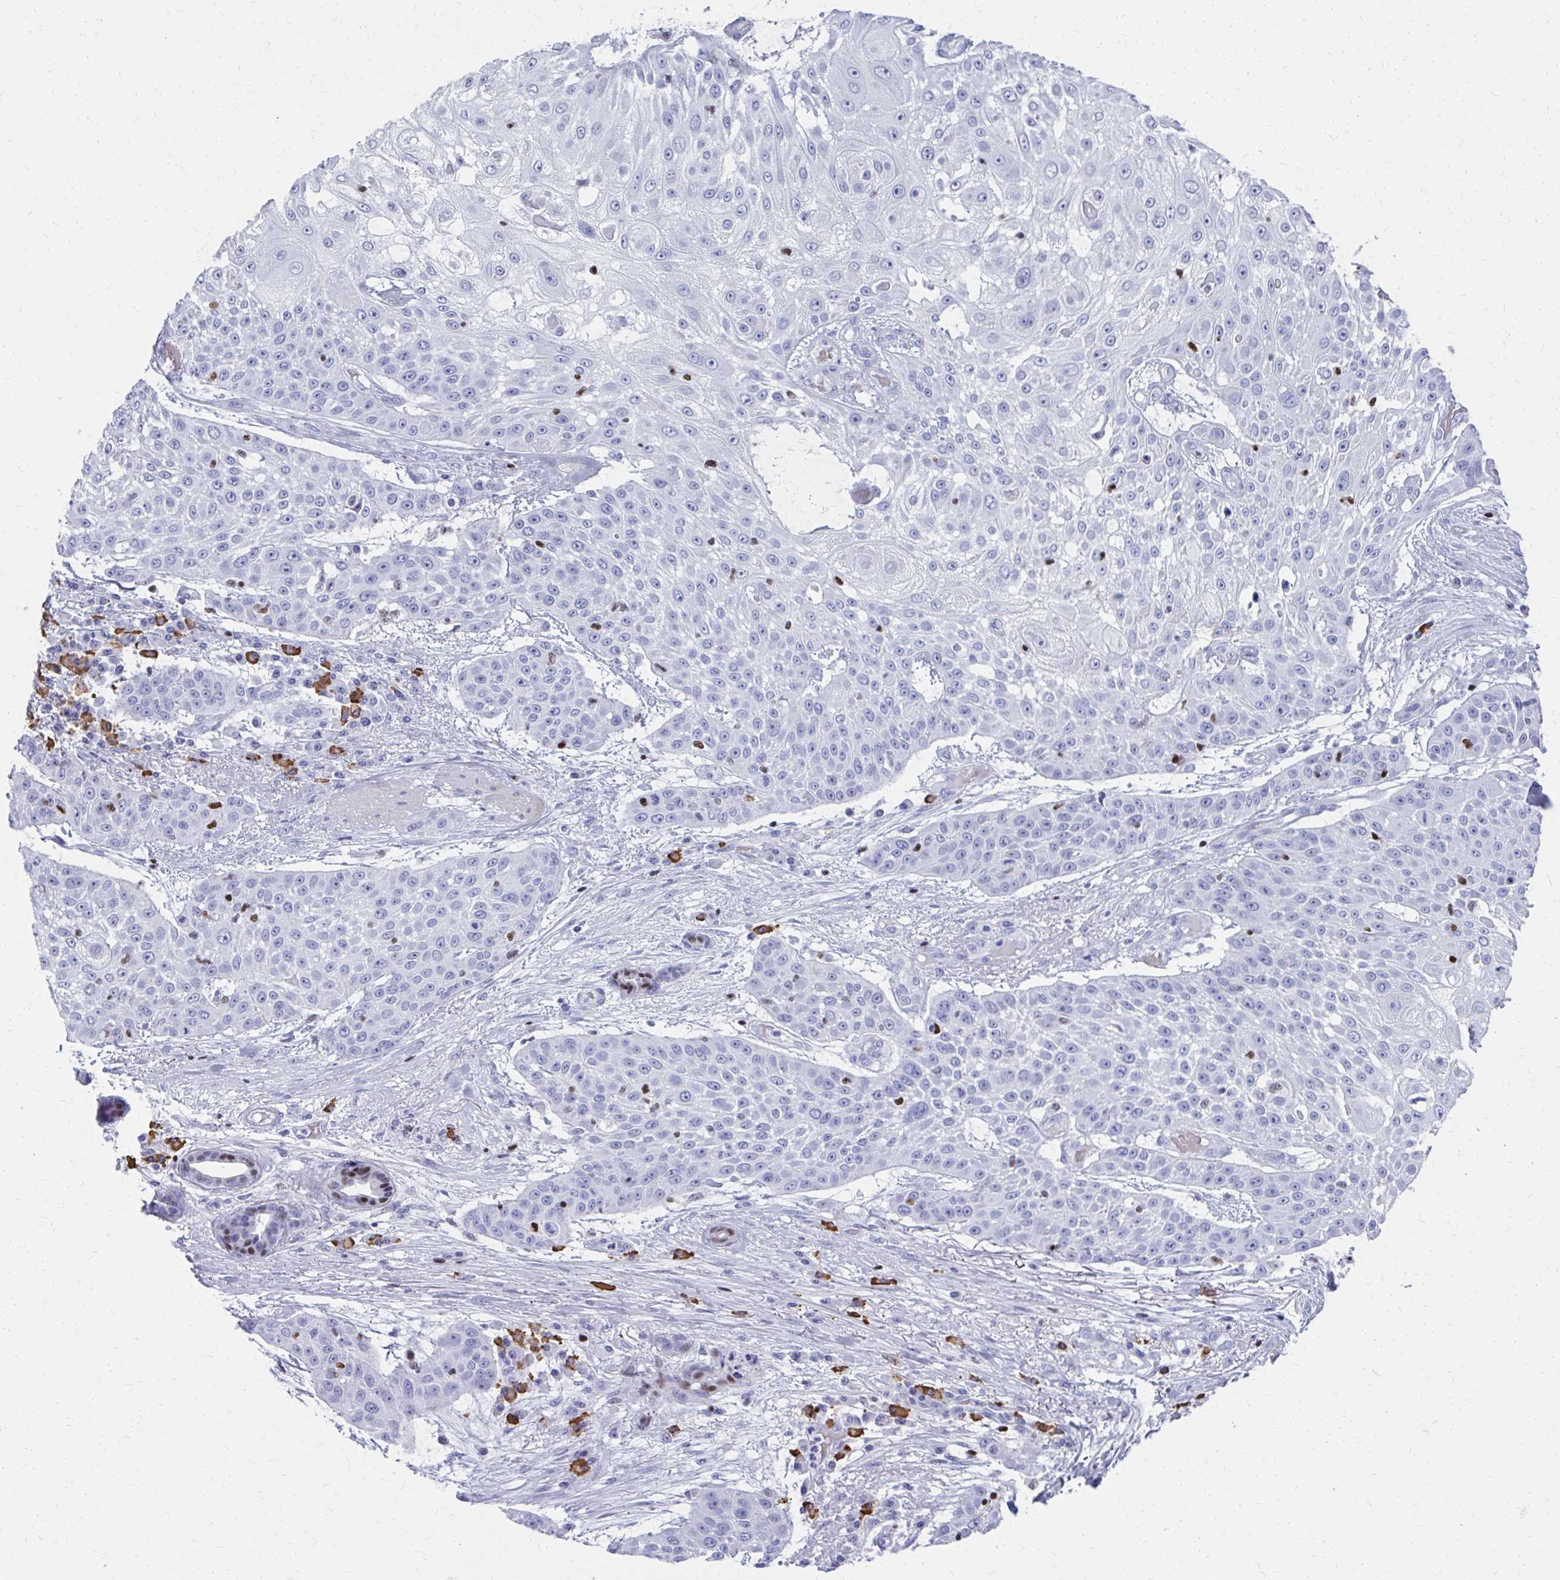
{"staining": {"intensity": "negative", "quantity": "none", "location": "none"}, "tissue": "skin cancer", "cell_type": "Tumor cells", "image_type": "cancer", "snomed": [{"axis": "morphology", "description": "Squamous cell carcinoma, NOS"}, {"axis": "topography", "description": "Skin"}], "caption": "Immunohistochemical staining of human squamous cell carcinoma (skin) reveals no significant staining in tumor cells. Nuclei are stained in blue.", "gene": "RUNX3", "patient": {"sex": "female", "age": 86}}